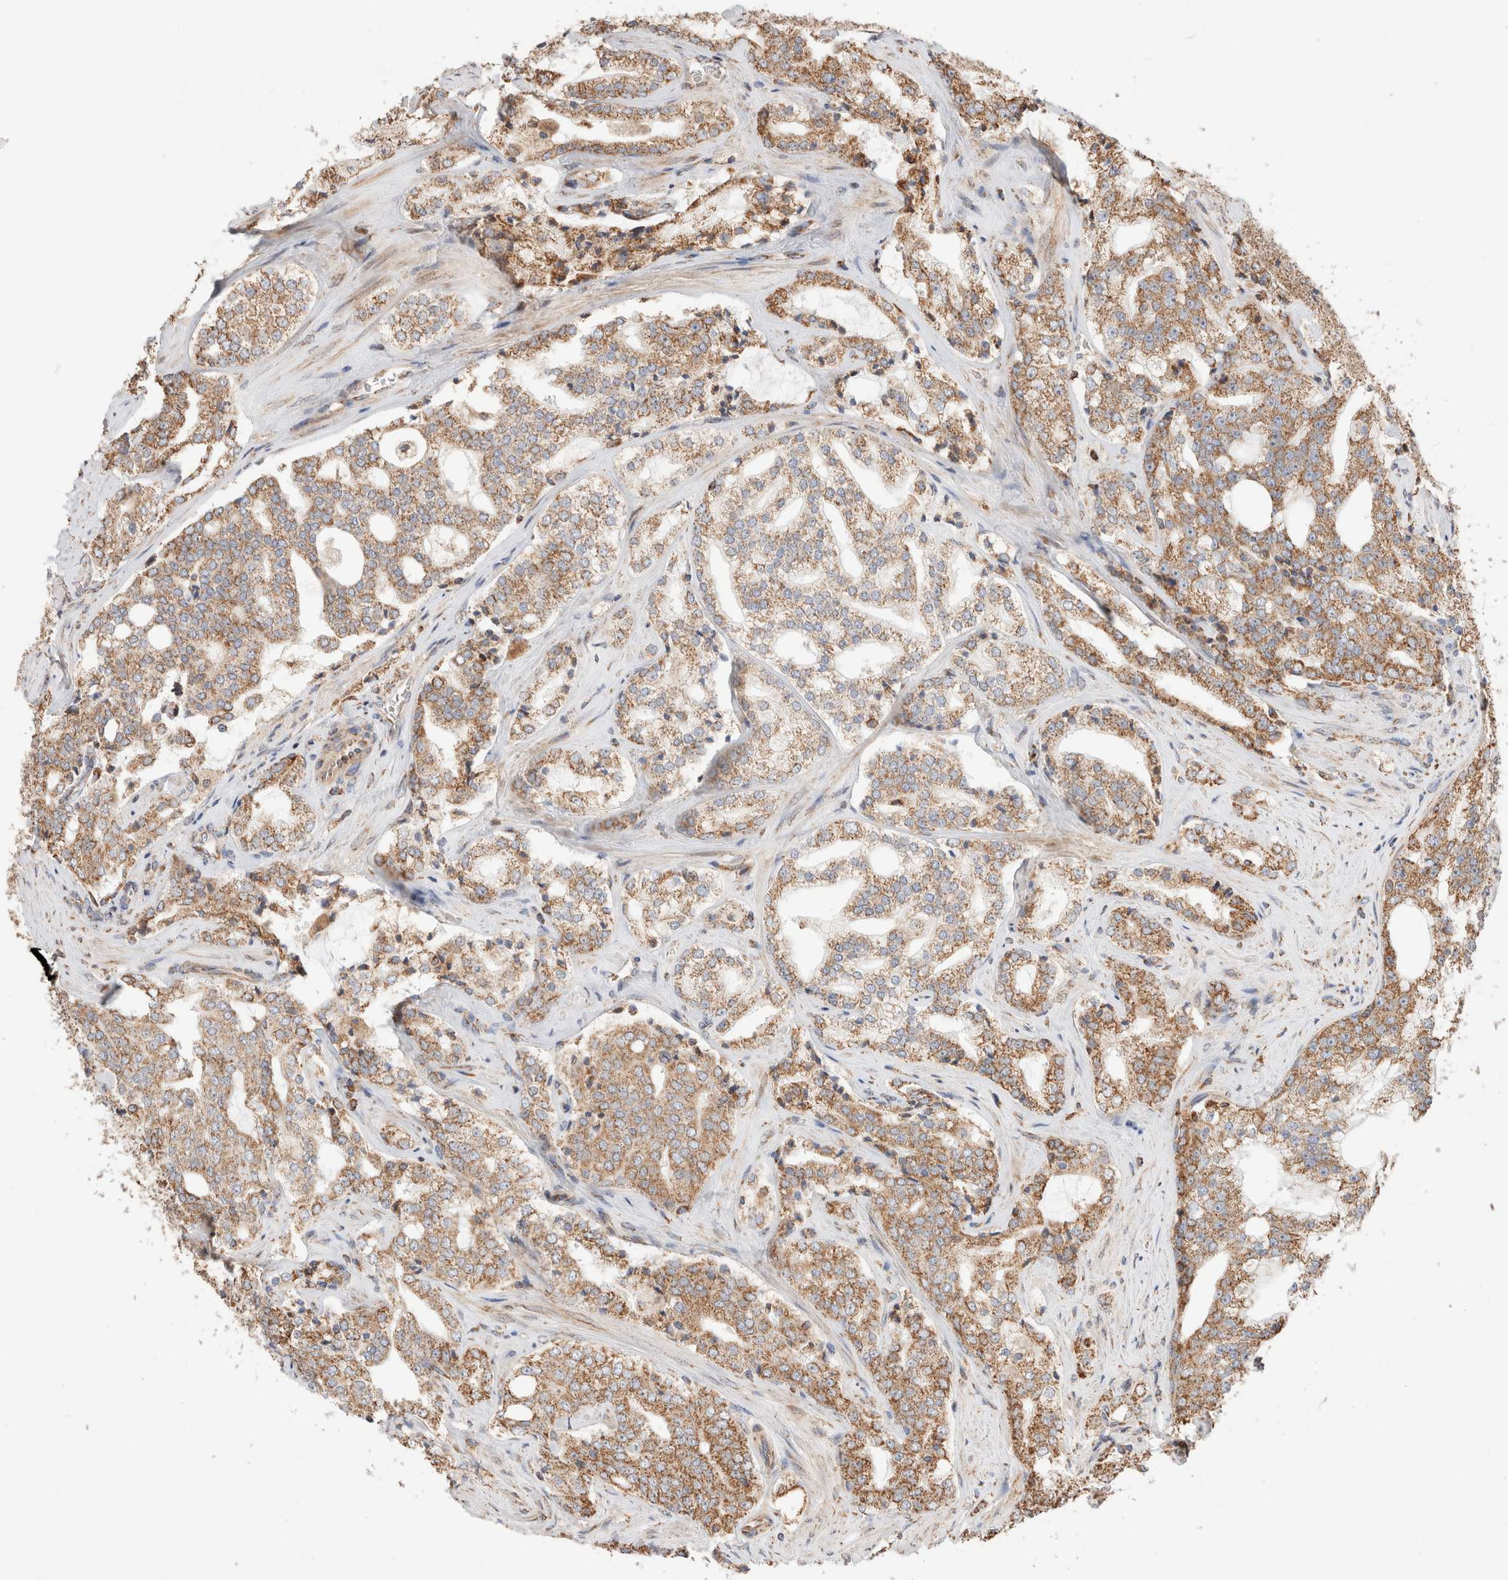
{"staining": {"intensity": "moderate", "quantity": ">75%", "location": "cytoplasmic/membranous"}, "tissue": "prostate cancer", "cell_type": "Tumor cells", "image_type": "cancer", "snomed": [{"axis": "morphology", "description": "Adenocarcinoma, High grade"}, {"axis": "topography", "description": "Prostate"}], "caption": "High-magnification brightfield microscopy of adenocarcinoma (high-grade) (prostate) stained with DAB (brown) and counterstained with hematoxylin (blue). tumor cells exhibit moderate cytoplasmic/membranous positivity is seen in about>75% of cells. The staining was performed using DAB, with brown indicating positive protein expression. Nuclei are stained blue with hematoxylin.", "gene": "TMPPE", "patient": {"sex": "male", "age": 64}}